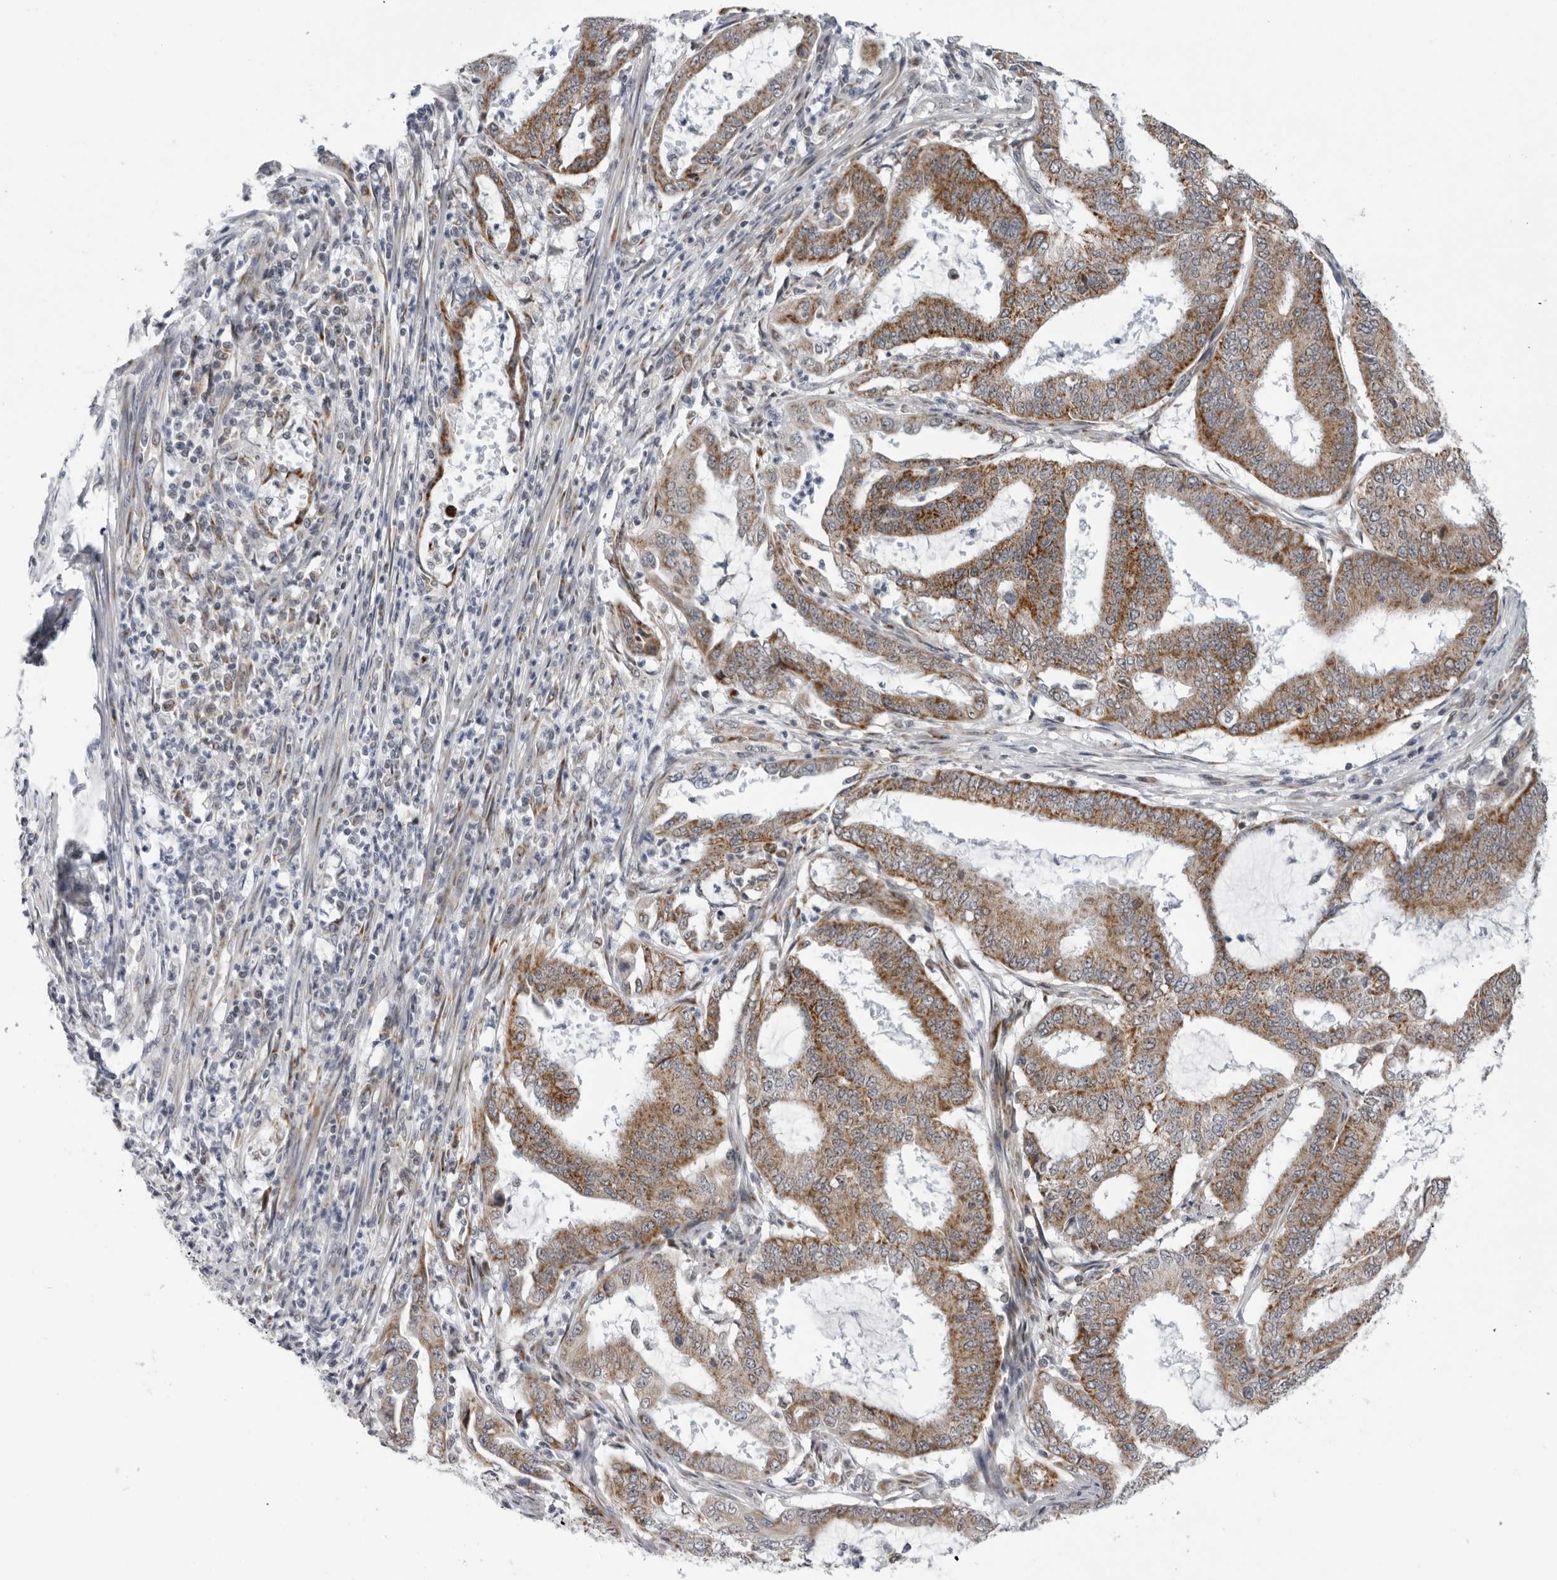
{"staining": {"intensity": "moderate", "quantity": ">75%", "location": "cytoplasmic/membranous"}, "tissue": "endometrial cancer", "cell_type": "Tumor cells", "image_type": "cancer", "snomed": [{"axis": "morphology", "description": "Adenocarcinoma, NOS"}, {"axis": "topography", "description": "Endometrium"}], "caption": "Endometrial cancer was stained to show a protein in brown. There is medium levels of moderate cytoplasmic/membranous expression in approximately >75% of tumor cells.", "gene": "CPT2", "patient": {"sex": "female", "age": 51}}